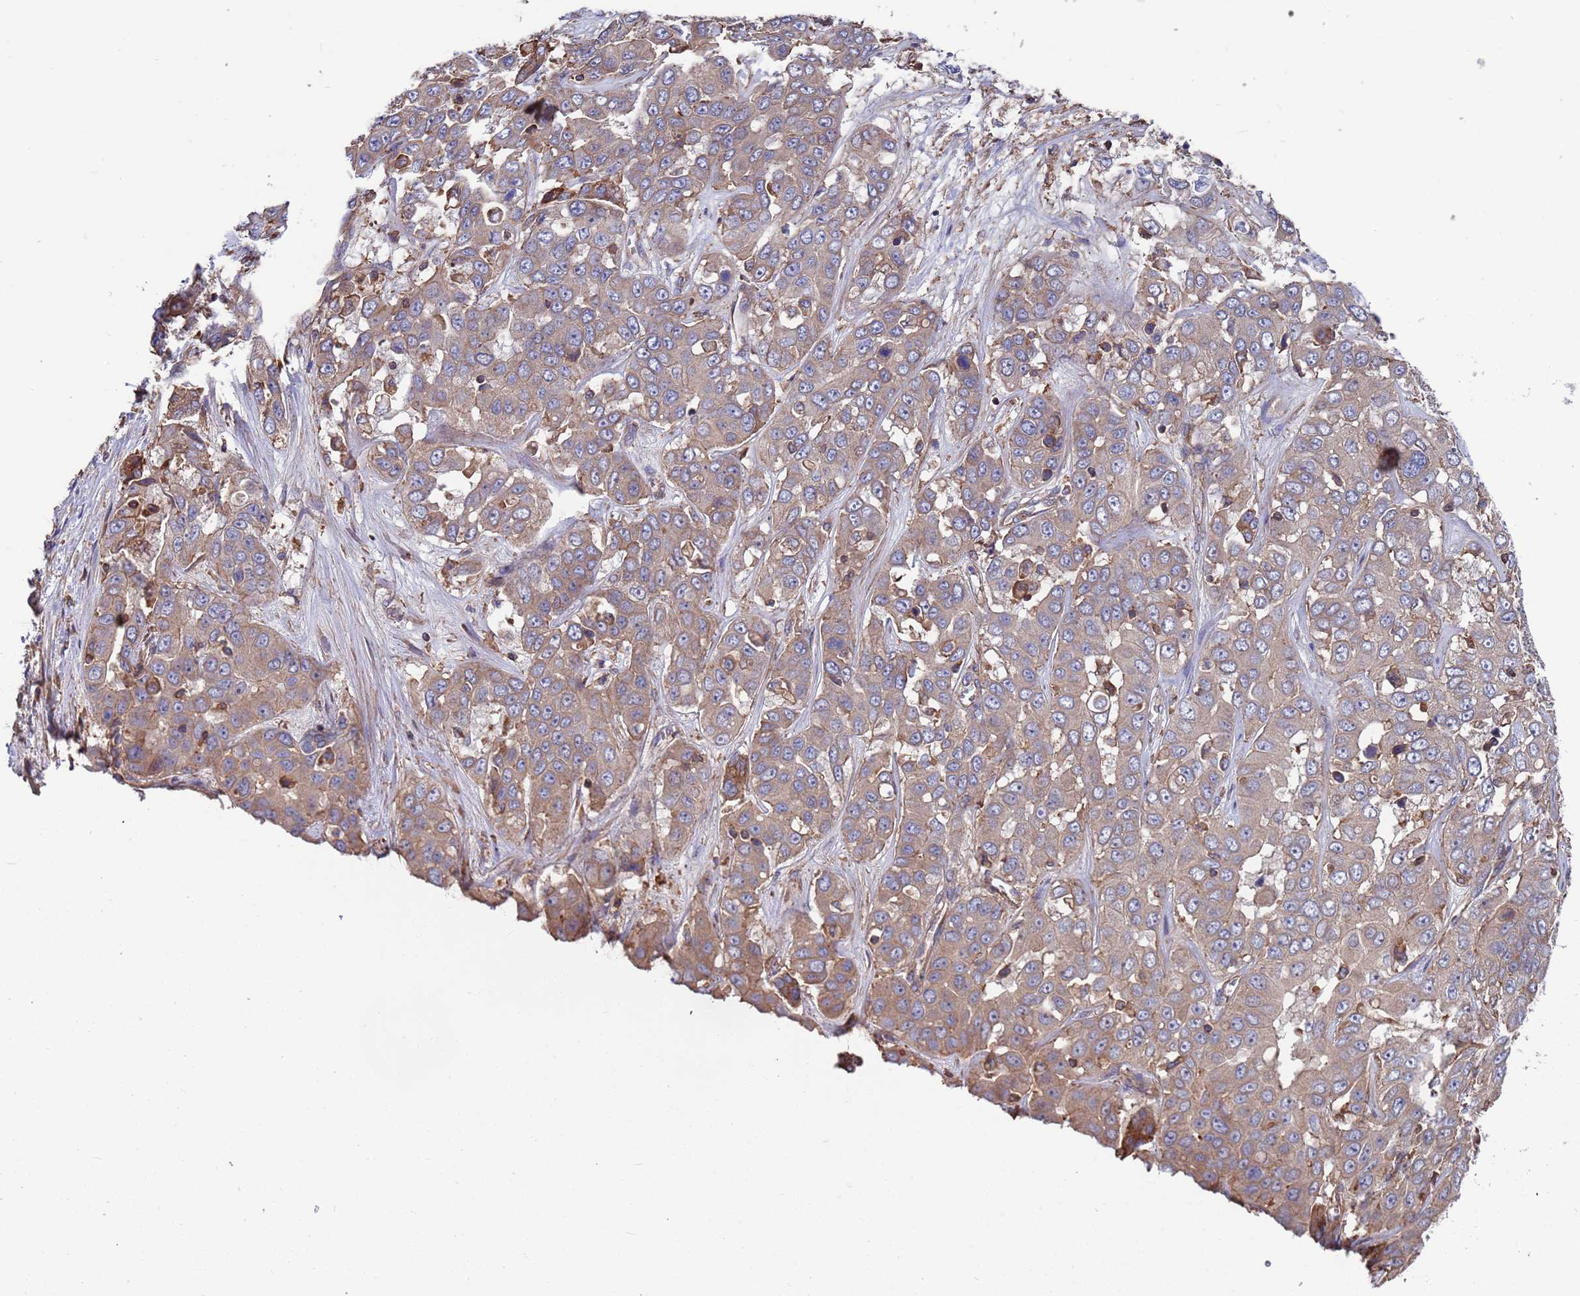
{"staining": {"intensity": "weak", "quantity": ">75%", "location": "cytoplasmic/membranous"}, "tissue": "liver cancer", "cell_type": "Tumor cells", "image_type": "cancer", "snomed": [{"axis": "morphology", "description": "Cholangiocarcinoma"}, {"axis": "topography", "description": "Liver"}], "caption": "An immunohistochemistry (IHC) histopathology image of tumor tissue is shown. Protein staining in brown labels weak cytoplasmic/membranous positivity in liver cancer (cholangiocarcinoma) within tumor cells.", "gene": "PYCR1", "patient": {"sex": "female", "age": 52}}